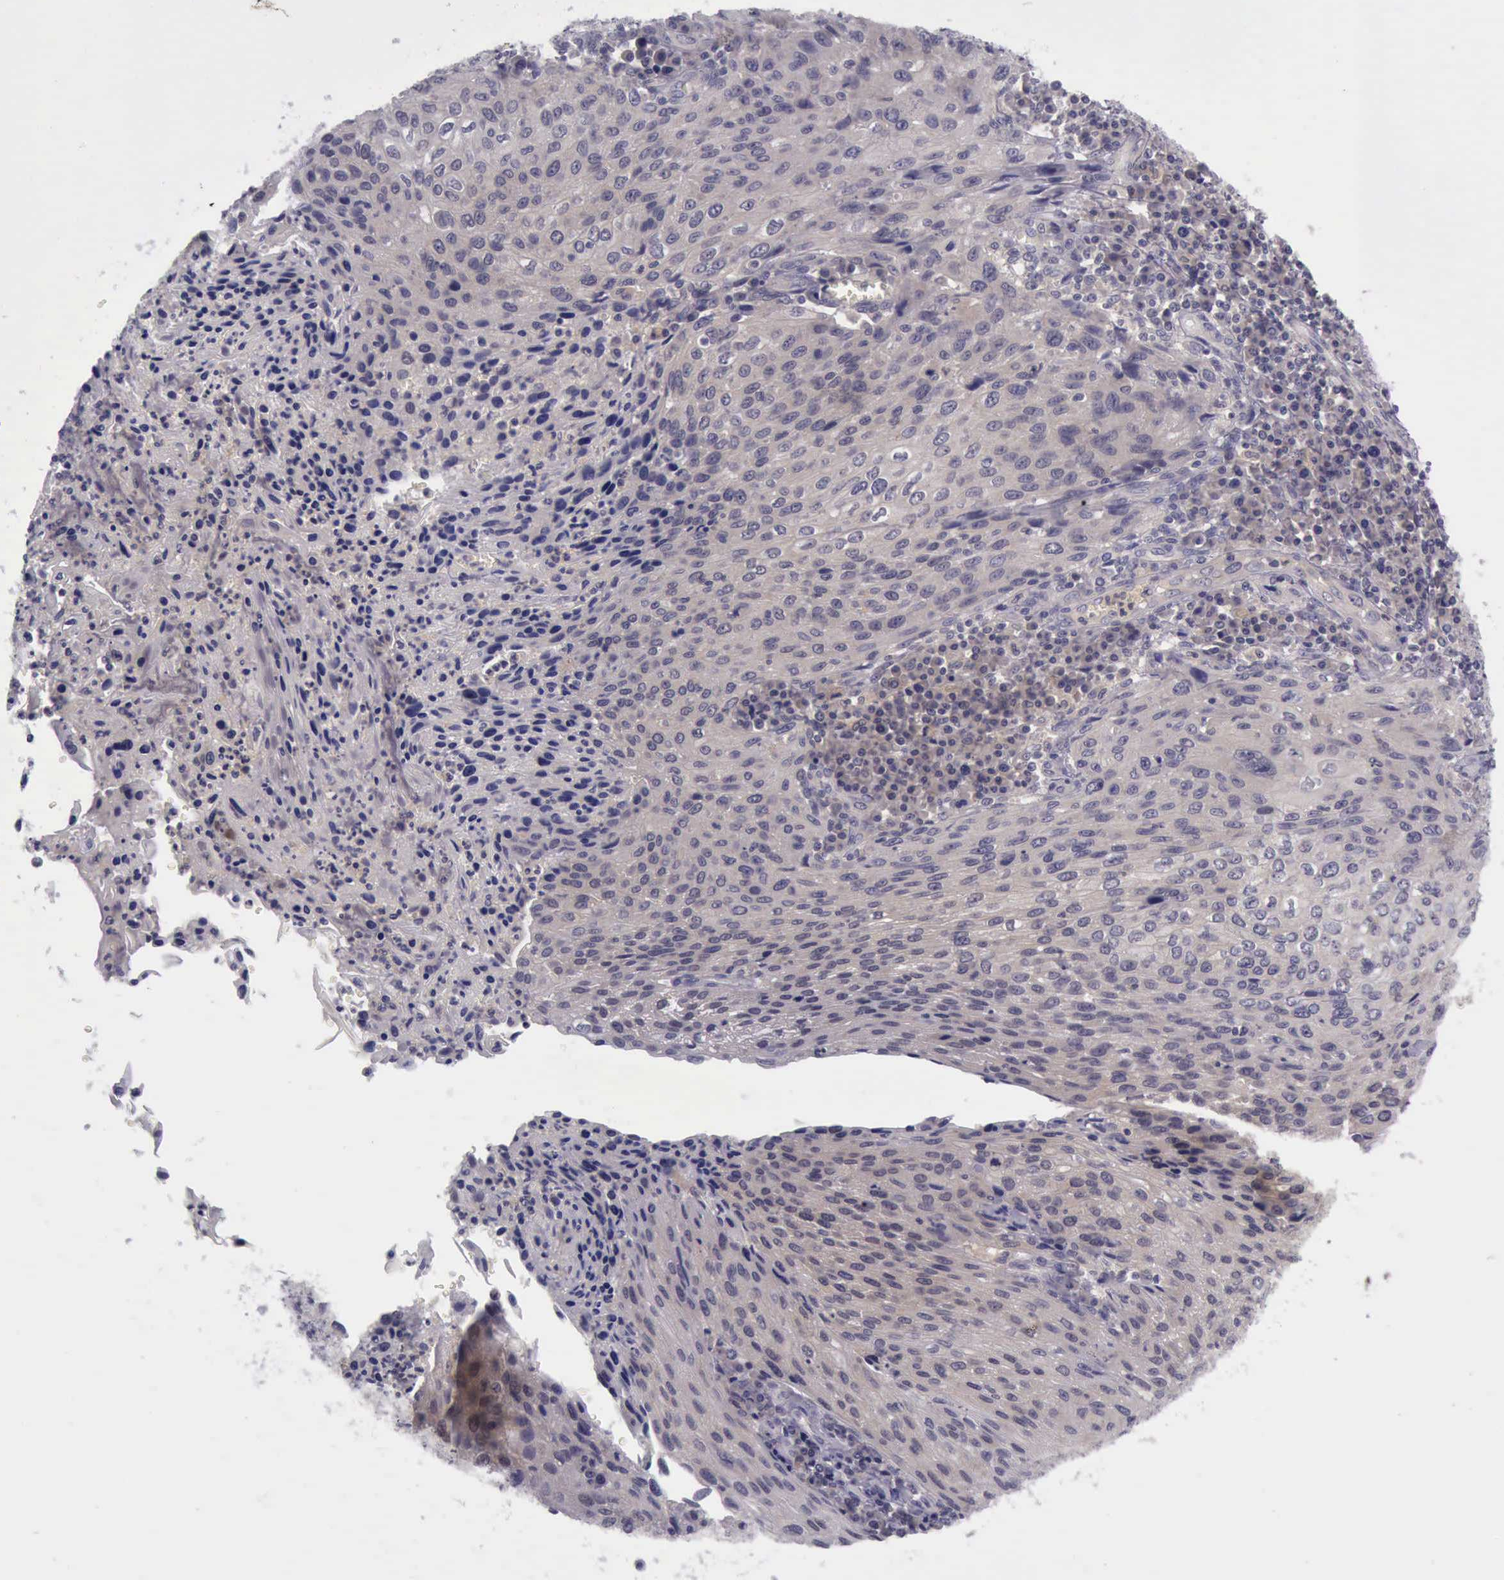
{"staining": {"intensity": "weak", "quantity": ">75%", "location": "cytoplasmic/membranous"}, "tissue": "cervical cancer", "cell_type": "Tumor cells", "image_type": "cancer", "snomed": [{"axis": "morphology", "description": "Squamous cell carcinoma, NOS"}, {"axis": "topography", "description": "Cervix"}], "caption": "Squamous cell carcinoma (cervical) stained for a protein displays weak cytoplasmic/membranous positivity in tumor cells.", "gene": "ARNT2", "patient": {"sex": "female", "age": 32}}